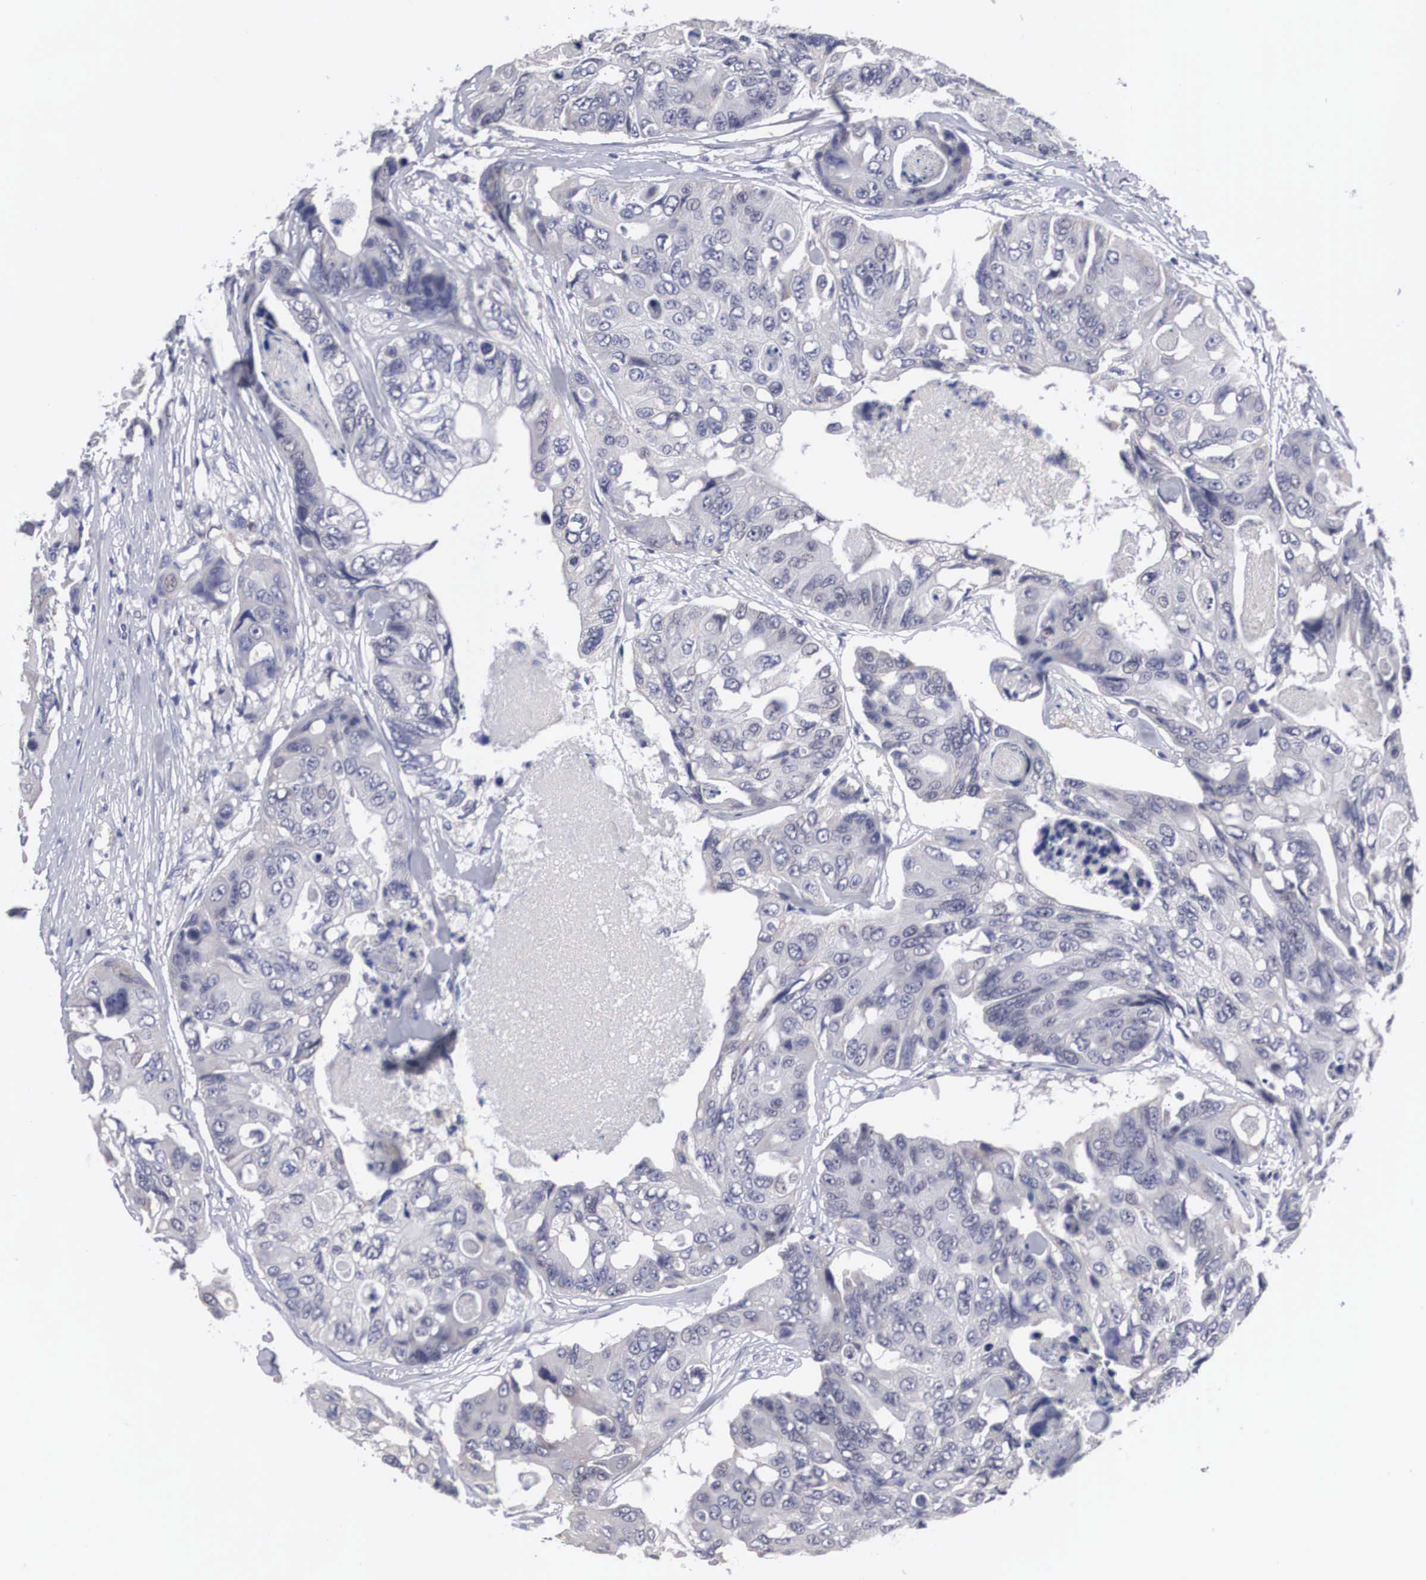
{"staining": {"intensity": "negative", "quantity": "none", "location": "none"}, "tissue": "colorectal cancer", "cell_type": "Tumor cells", "image_type": "cancer", "snomed": [{"axis": "morphology", "description": "Adenocarcinoma, NOS"}, {"axis": "topography", "description": "Colon"}], "caption": "This is an immunohistochemistry histopathology image of colorectal cancer. There is no expression in tumor cells.", "gene": "HMOX1", "patient": {"sex": "female", "age": 86}}